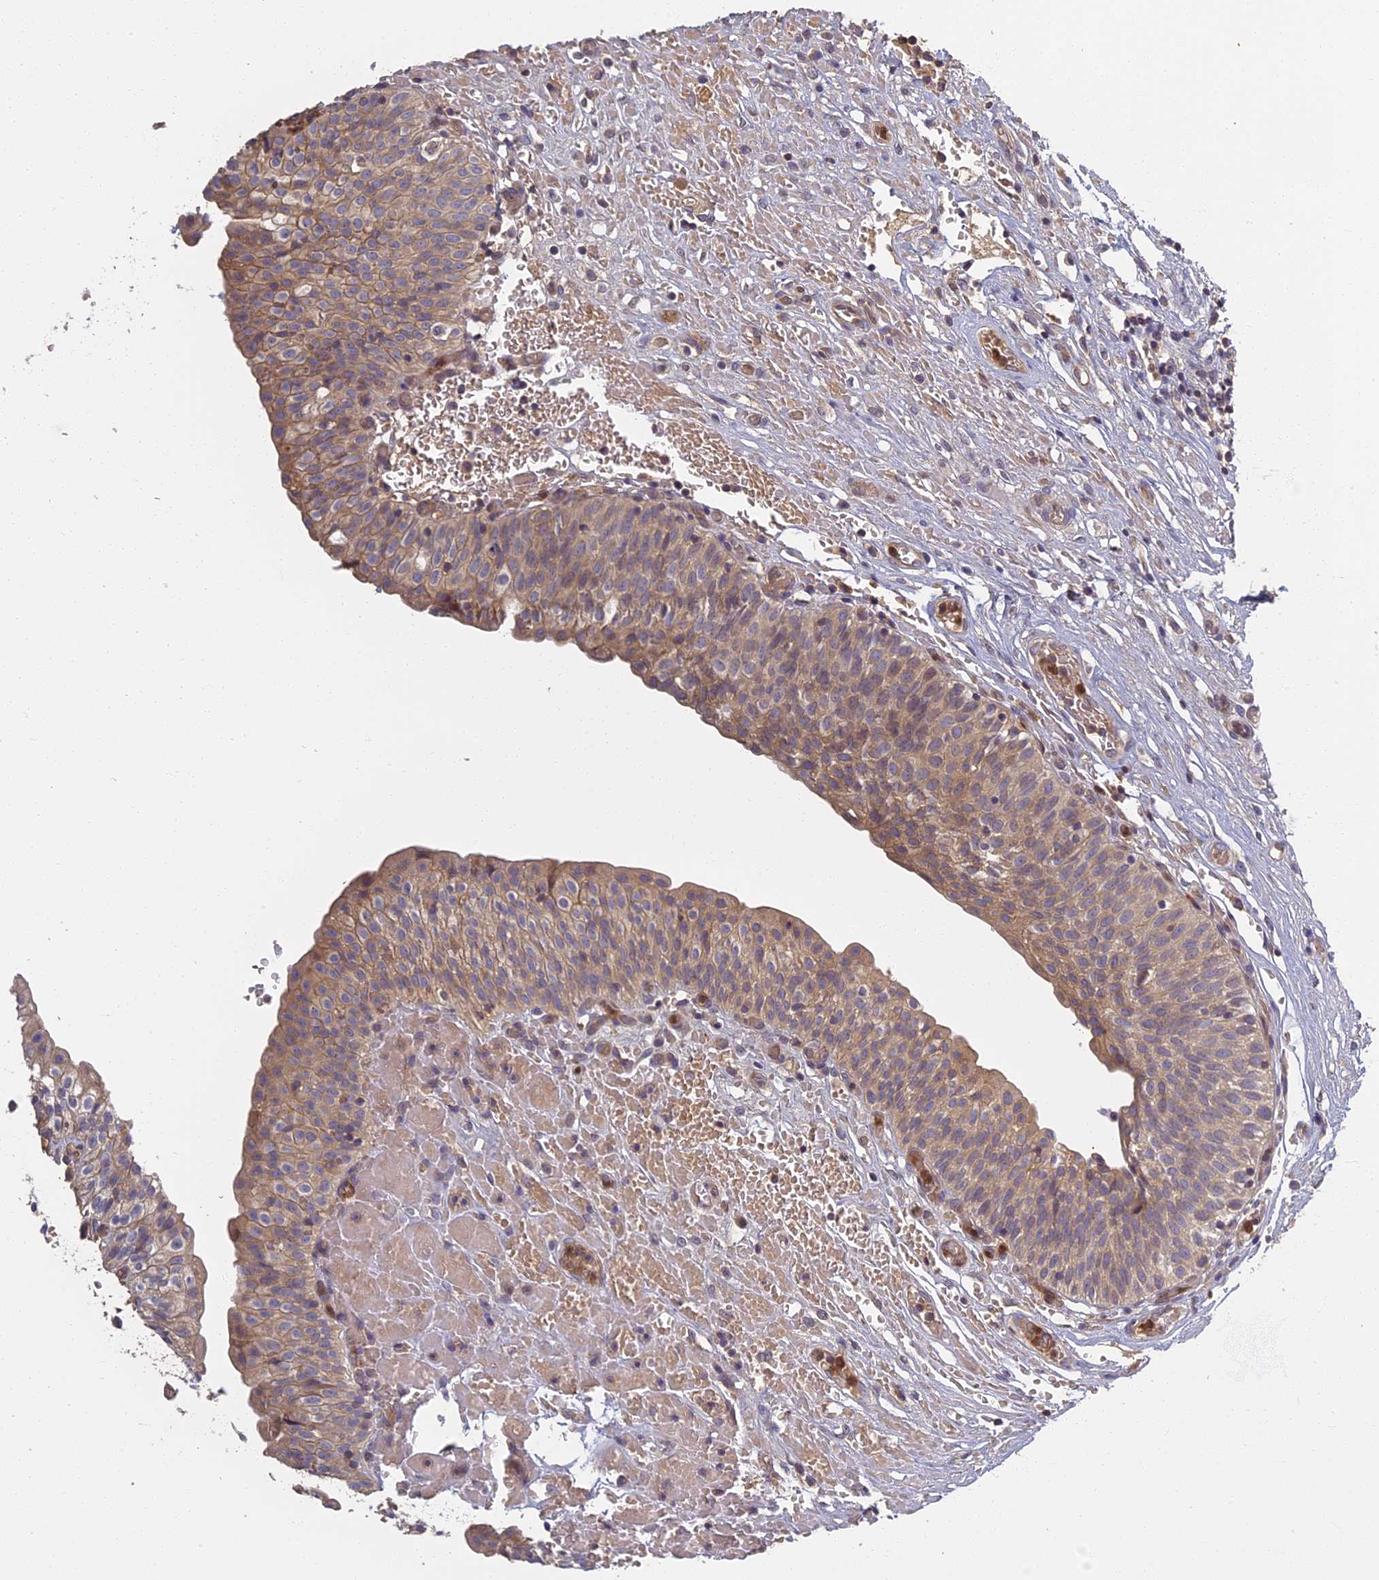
{"staining": {"intensity": "weak", "quantity": ">75%", "location": "cytoplasmic/membranous"}, "tissue": "urinary bladder", "cell_type": "Urothelial cells", "image_type": "normal", "snomed": [{"axis": "morphology", "description": "Normal tissue, NOS"}, {"axis": "topography", "description": "Urinary bladder"}], "caption": "This histopathology image demonstrates immunohistochemistry (IHC) staining of benign urinary bladder, with low weak cytoplasmic/membranous expression in about >75% of urothelial cells.", "gene": "AP4E1", "patient": {"sex": "male", "age": 55}}